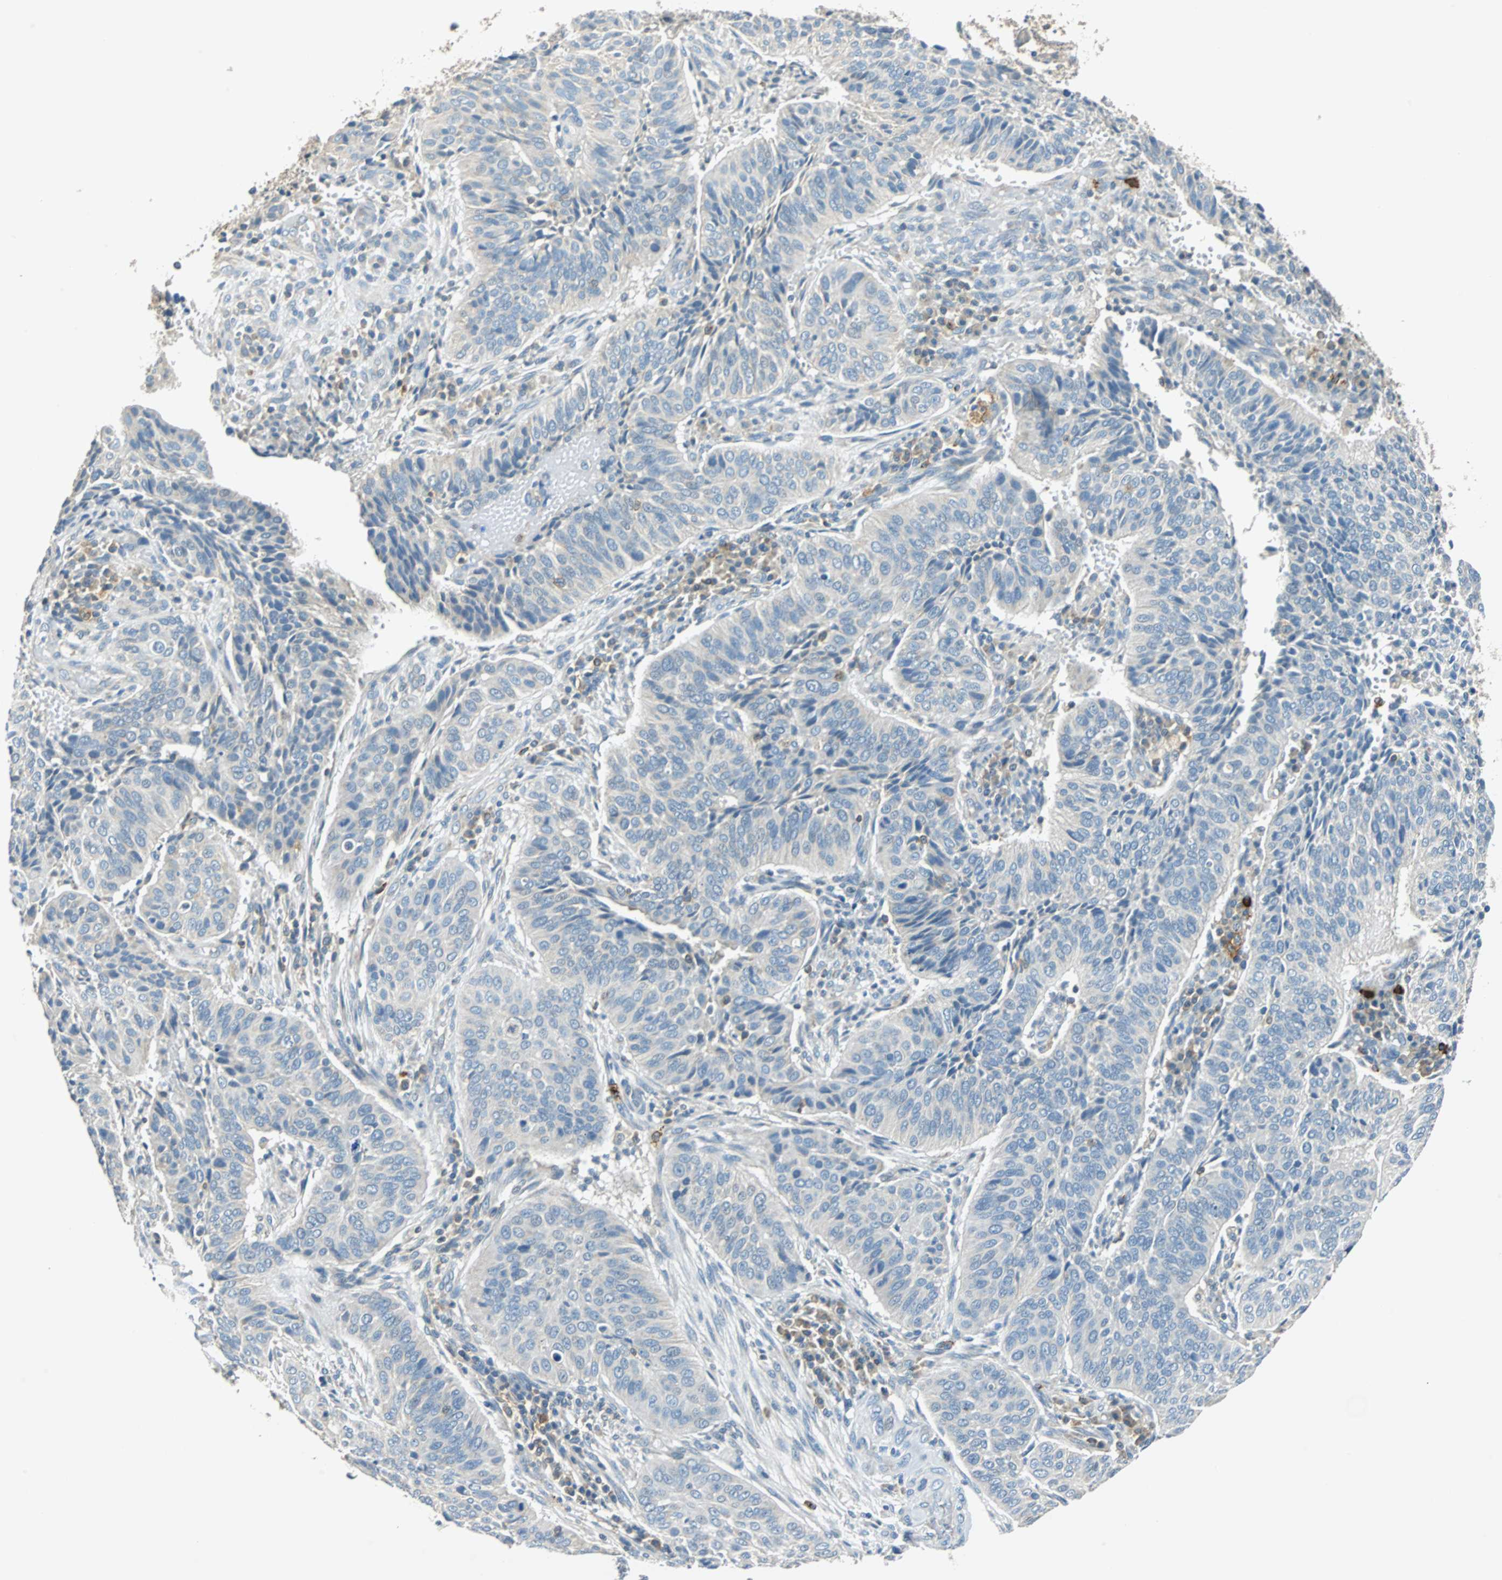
{"staining": {"intensity": "negative", "quantity": "none", "location": "none"}, "tissue": "cervical cancer", "cell_type": "Tumor cells", "image_type": "cancer", "snomed": [{"axis": "morphology", "description": "Squamous cell carcinoma, NOS"}, {"axis": "topography", "description": "Cervix"}], "caption": "This is an immunohistochemistry (IHC) photomicrograph of human cervical cancer (squamous cell carcinoma). There is no positivity in tumor cells.", "gene": "CPA3", "patient": {"sex": "female", "age": 39}}